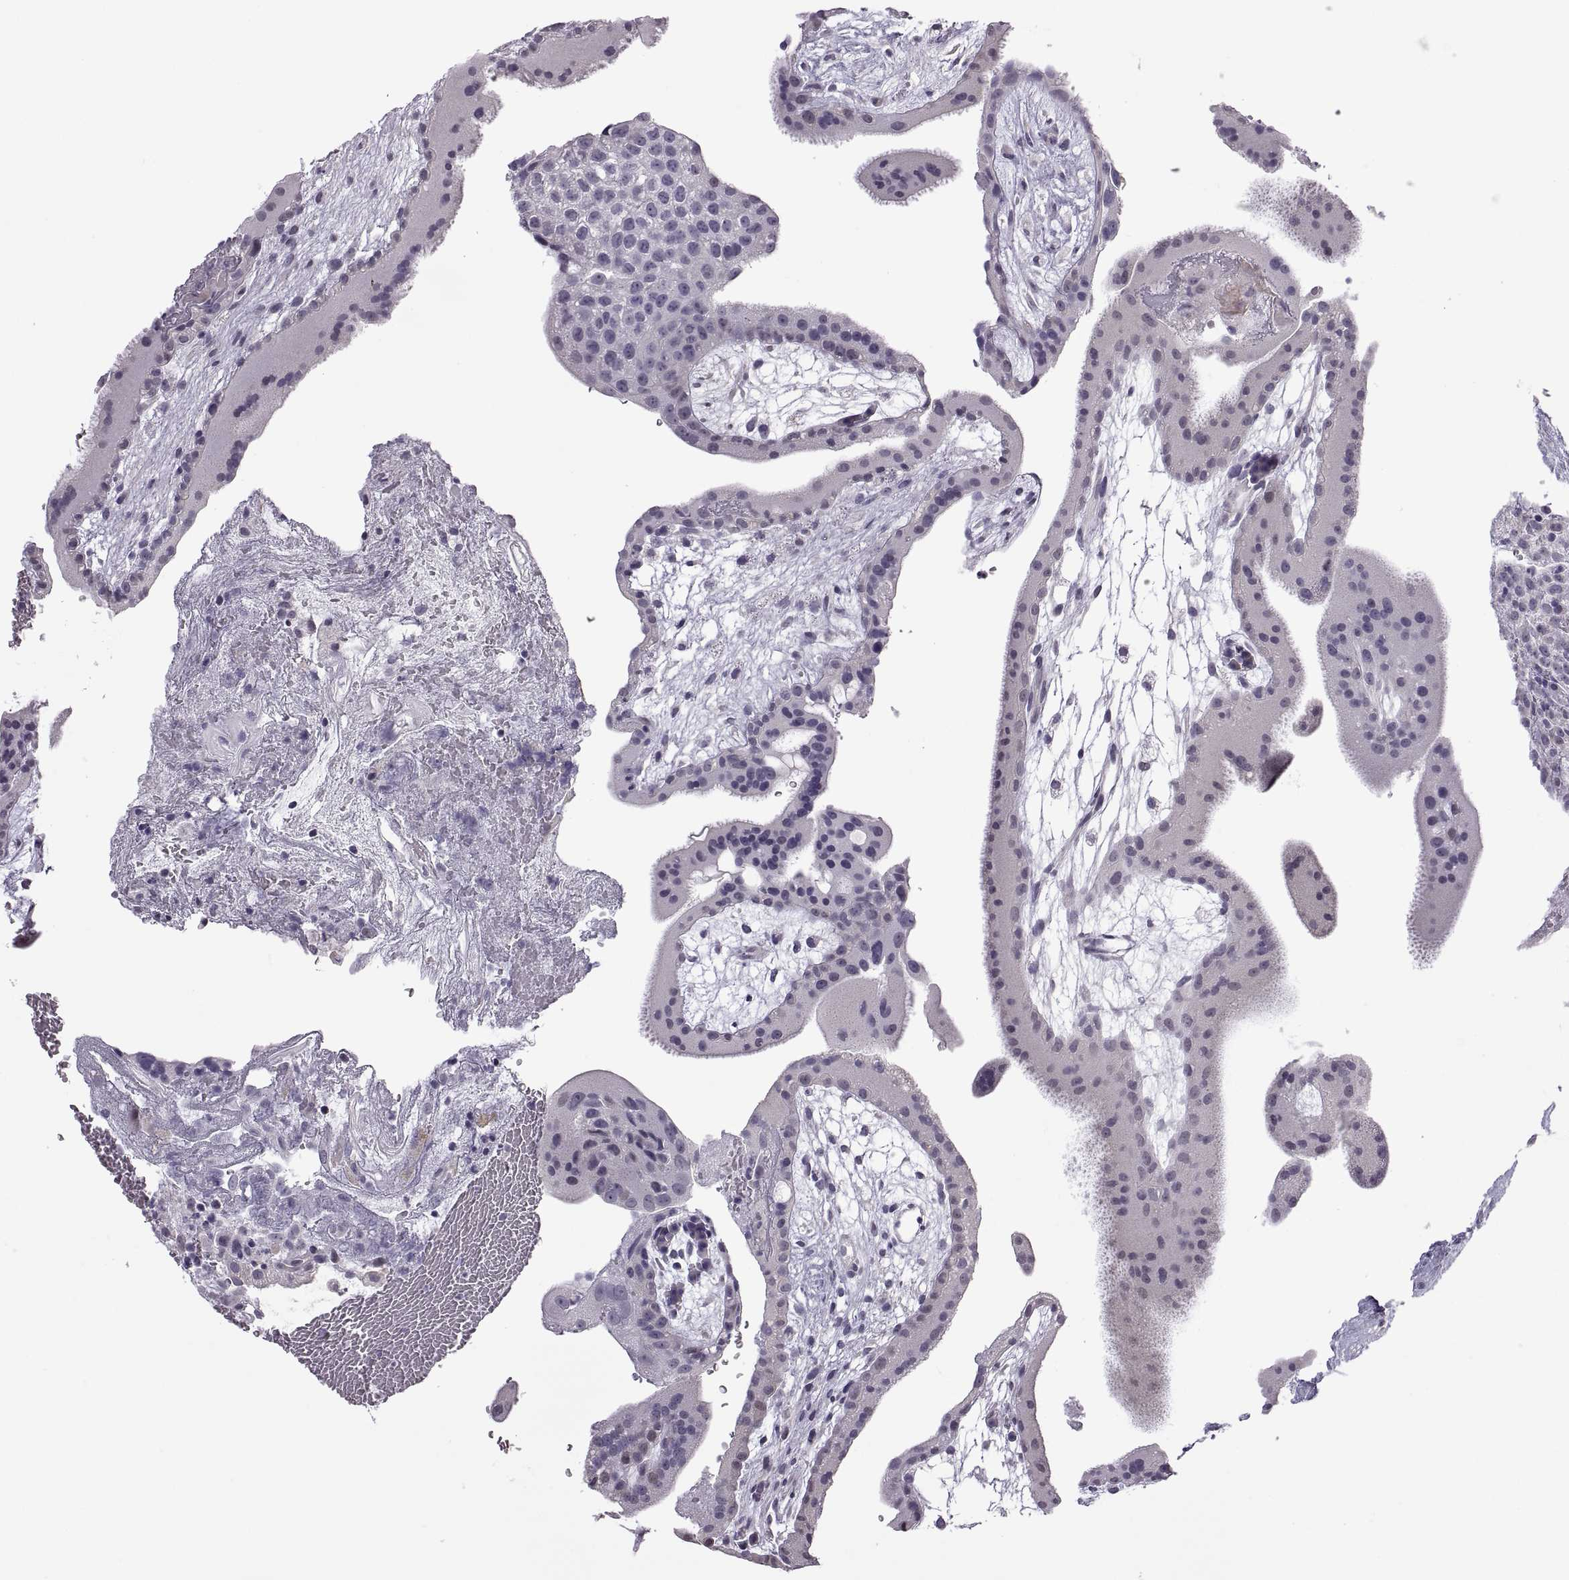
{"staining": {"intensity": "negative", "quantity": "none", "location": "none"}, "tissue": "placenta", "cell_type": "Decidual cells", "image_type": "normal", "snomed": [{"axis": "morphology", "description": "Normal tissue, NOS"}, {"axis": "topography", "description": "Placenta"}], "caption": "An immunohistochemistry (IHC) micrograph of unremarkable placenta is shown. There is no staining in decidual cells of placenta. (Immunohistochemistry (ihc), brightfield microscopy, high magnification).", "gene": "FAM170A", "patient": {"sex": "female", "age": 19}}